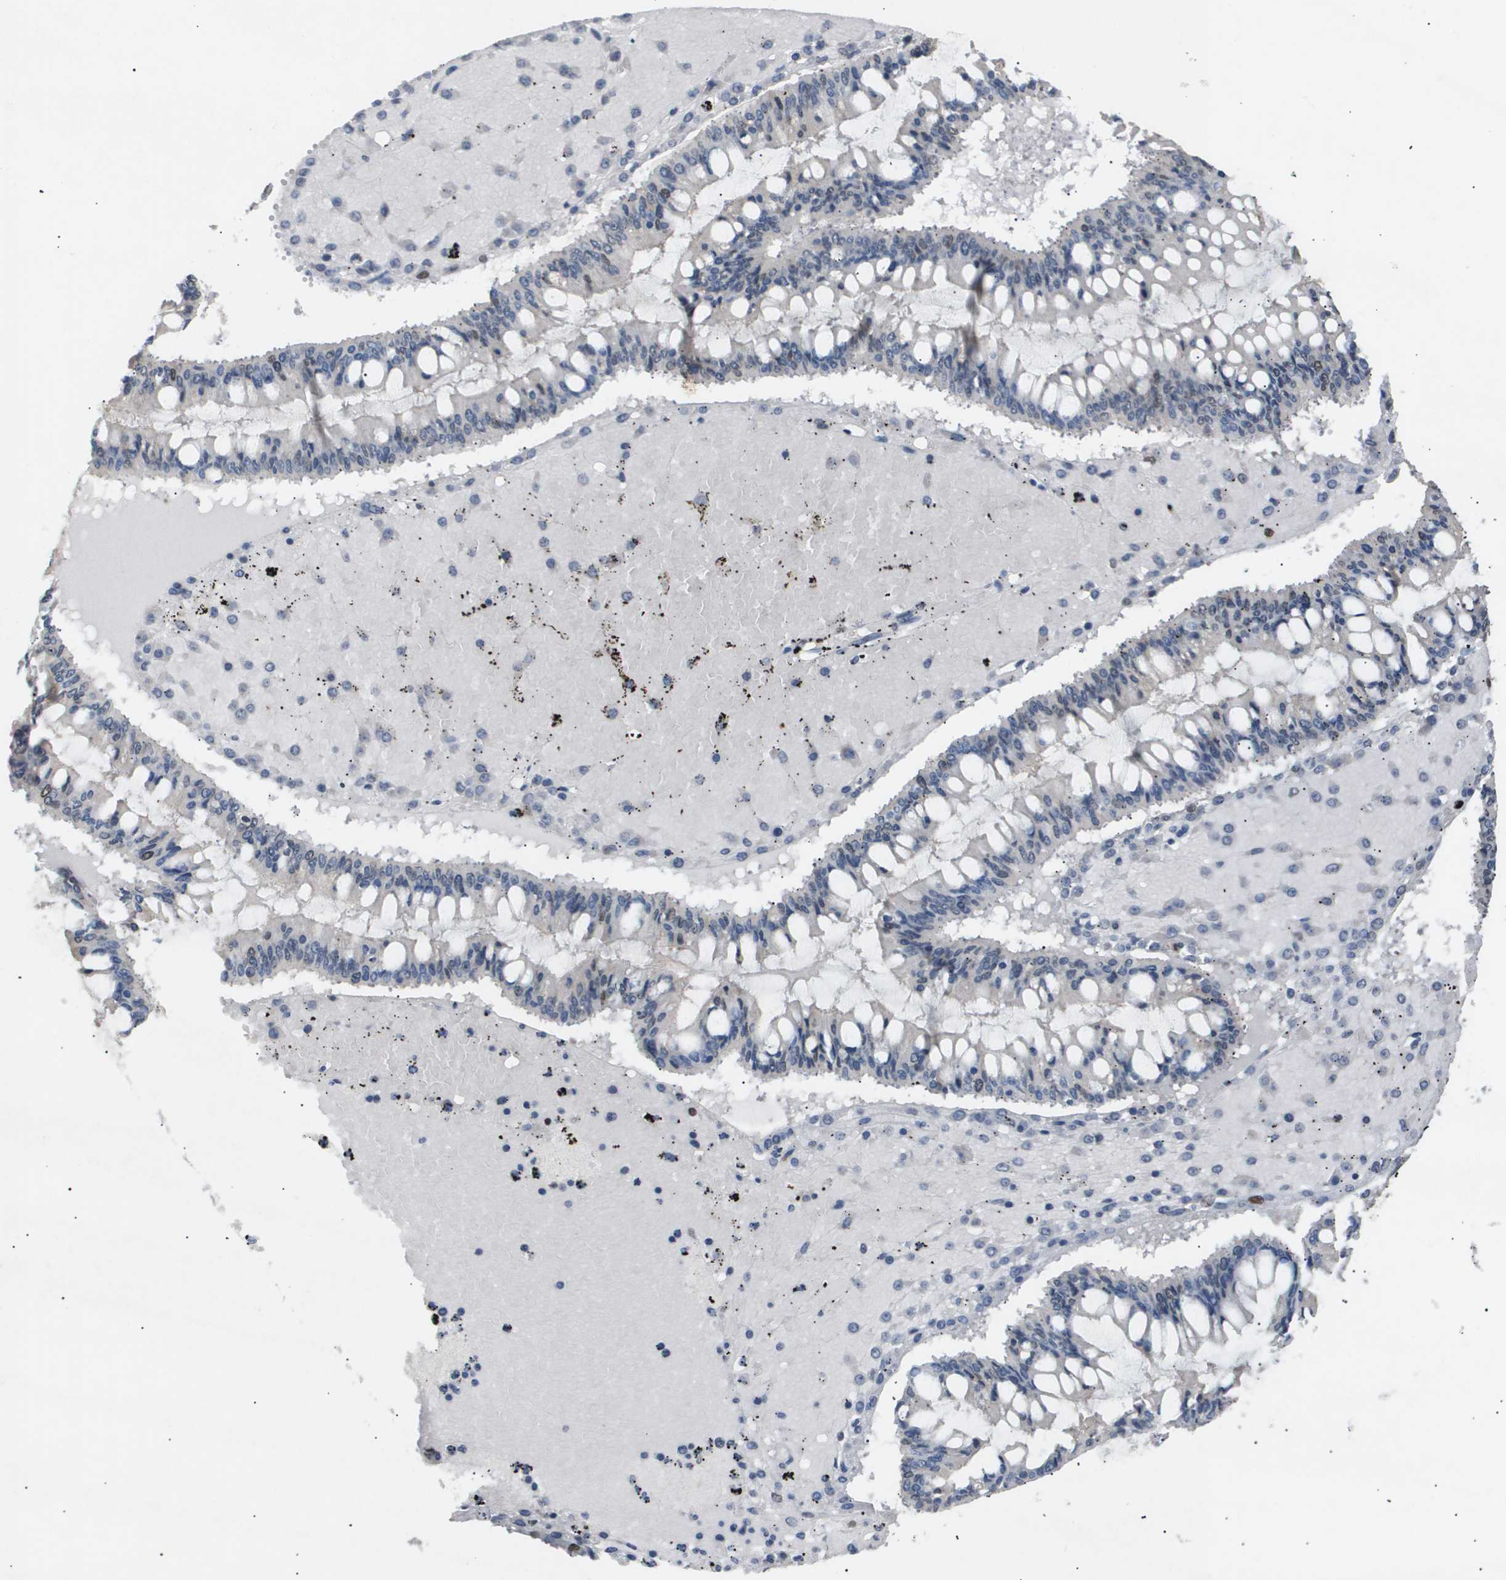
{"staining": {"intensity": "negative", "quantity": "none", "location": "none"}, "tissue": "ovarian cancer", "cell_type": "Tumor cells", "image_type": "cancer", "snomed": [{"axis": "morphology", "description": "Cystadenocarcinoma, mucinous, NOS"}, {"axis": "topography", "description": "Ovary"}], "caption": "High magnification brightfield microscopy of ovarian cancer stained with DAB (3,3'-diaminobenzidine) (brown) and counterstained with hematoxylin (blue): tumor cells show no significant expression.", "gene": "ANAPC2", "patient": {"sex": "female", "age": 73}}